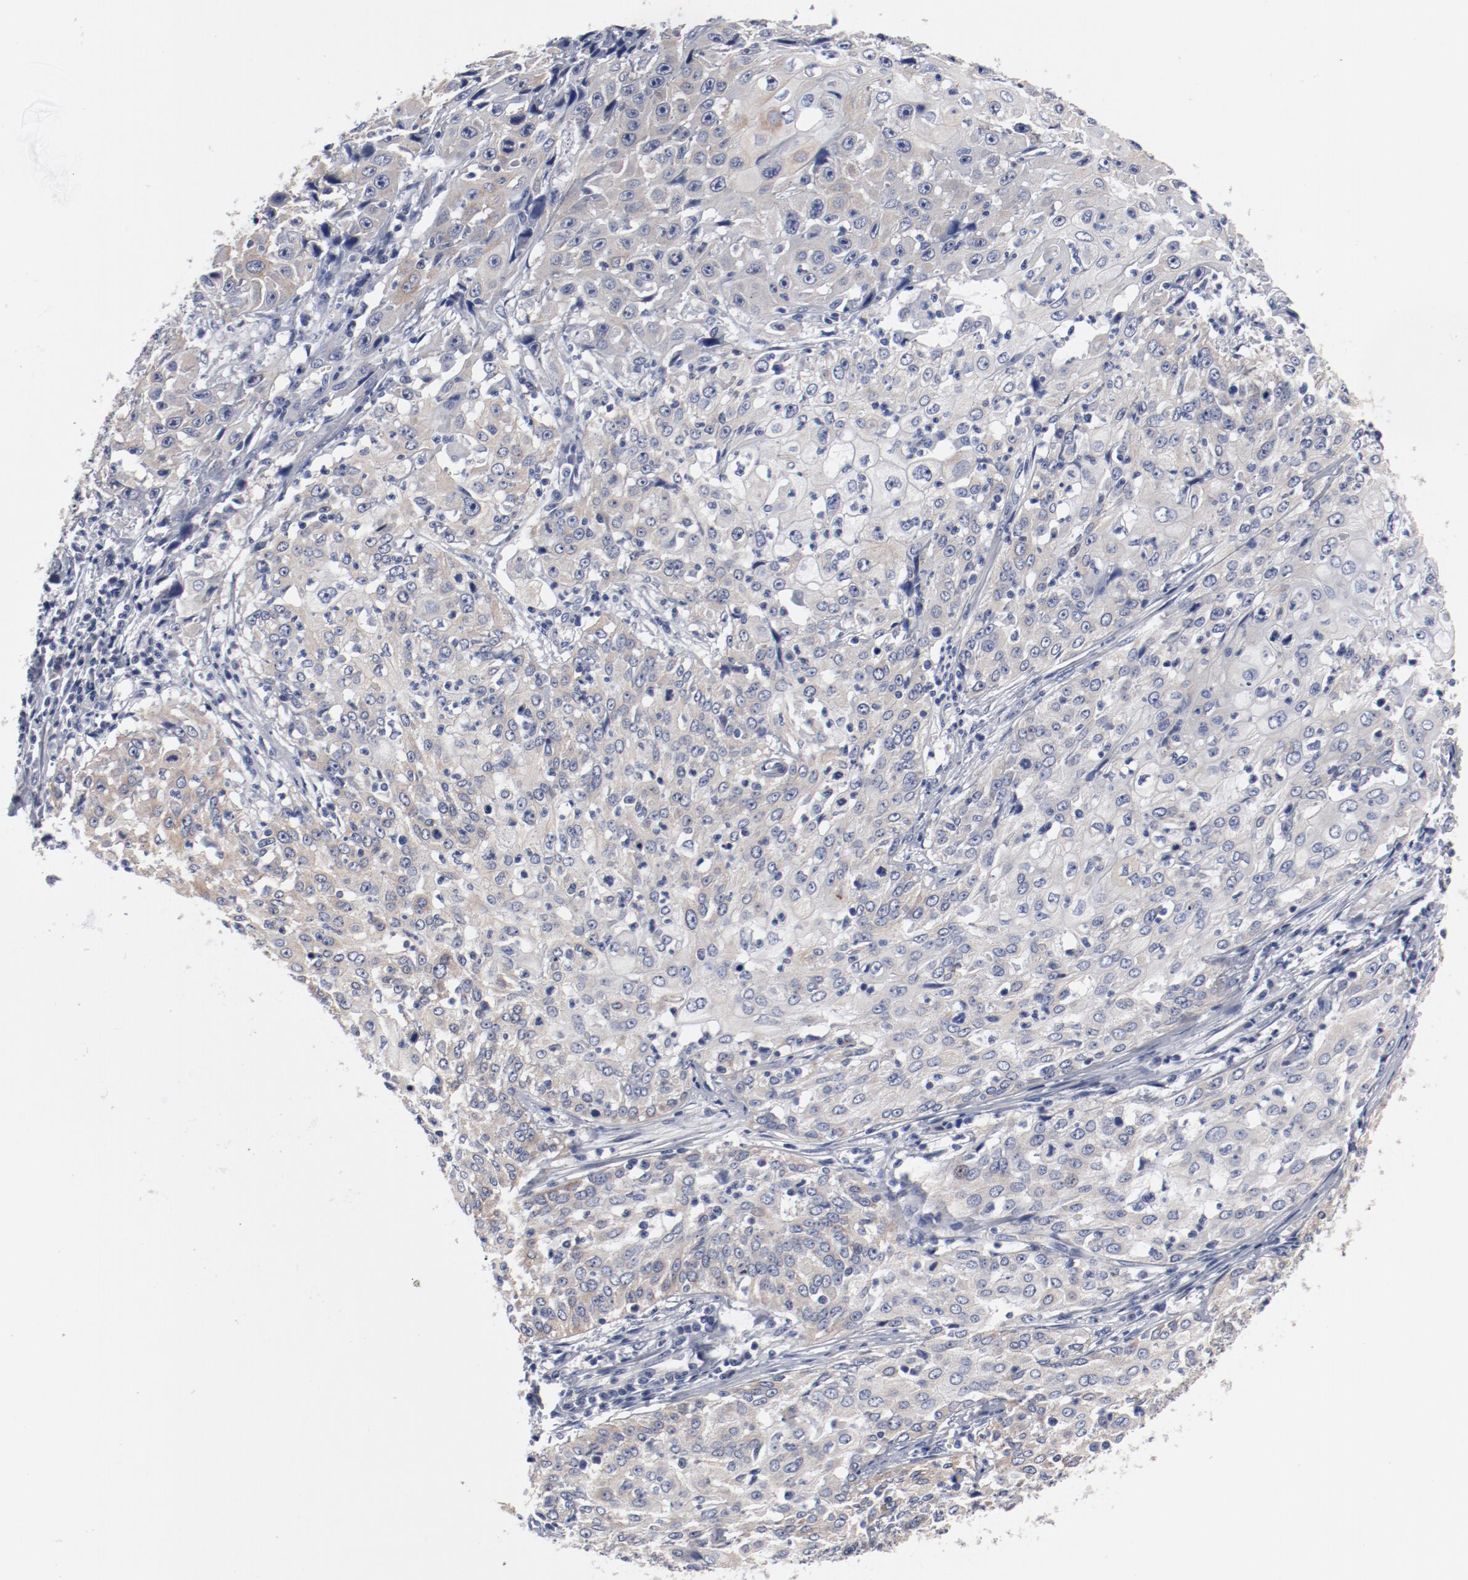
{"staining": {"intensity": "weak", "quantity": "<25%", "location": "cytoplasmic/membranous"}, "tissue": "cervical cancer", "cell_type": "Tumor cells", "image_type": "cancer", "snomed": [{"axis": "morphology", "description": "Squamous cell carcinoma, NOS"}, {"axis": "topography", "description": "Cervix"}], "caption": "Histopathology image shows no significant protein expression in tumor cells of cervical cancer (squamous cell carcinoma).", "gene": "GPR143", "patient": {"sex": "female", "age": 39}}